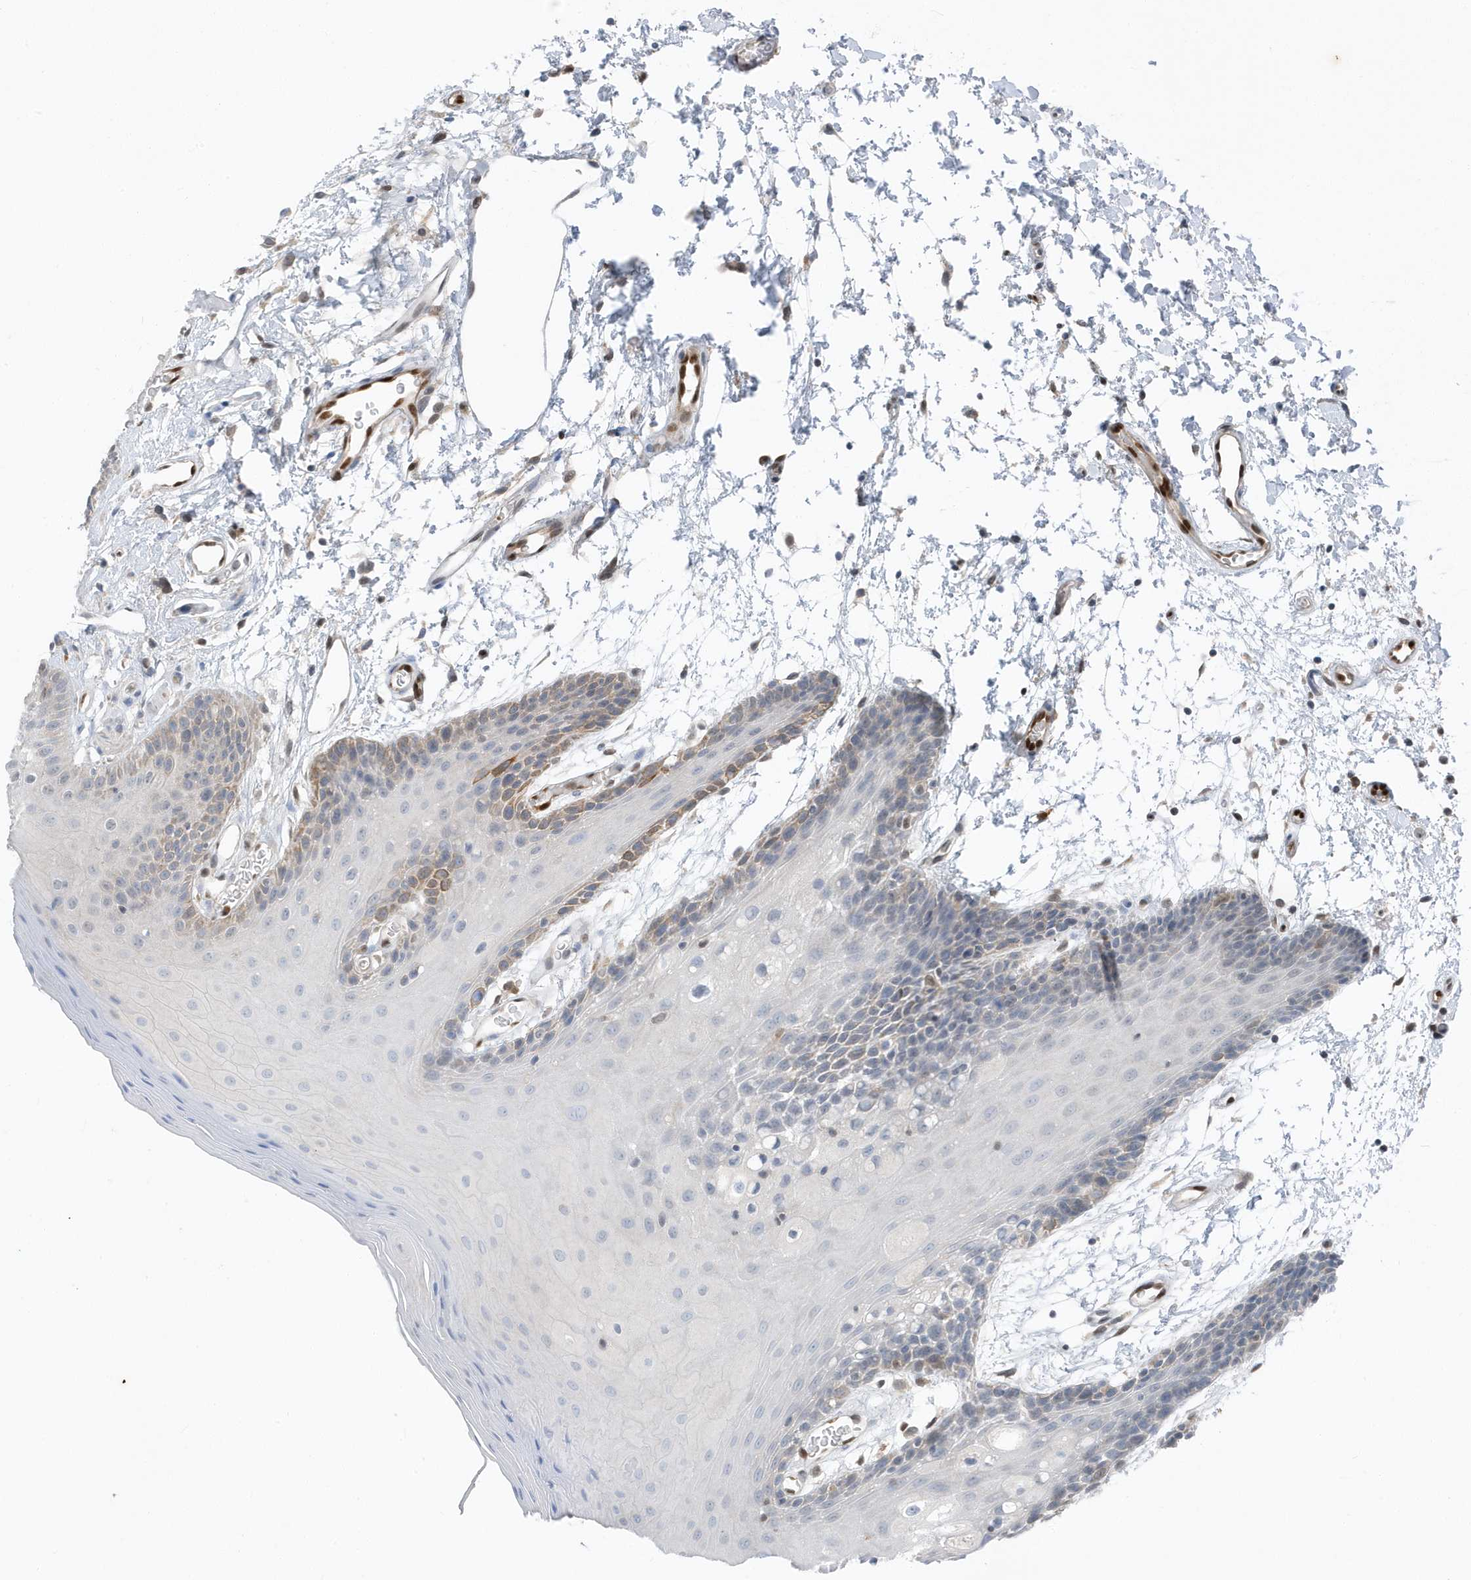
{"staining": {"intensity": "moderate", "quantity": "<25%", "location": "cytoplasmic/membranous,nuclear"}, "tissue": "oral mucosa", "cell_type": "Squamous epithelial cells", "image_type": "normal", "snomed": [{"axis": "morphology", "description": "Normal tissue, NOS"}, {"axis": "topography", "description": "Skeletal muscle"}, {"axis": "topography", "description": "Oral tissue"}, {"axis": "topography", "description": "Salivary gland"}, {"axis": "topography", "description": "Peripheral nerve tissue"}], "caption": "Benign oral mucosa exhibits moderate cytoplasmic/membranous,nuclear positivity in approximately <25% of squamous epithelial cells, visualized by immunohistochemistry.", "gene": "NCOA7", "patient": {"sex": "male", "age": 54}}